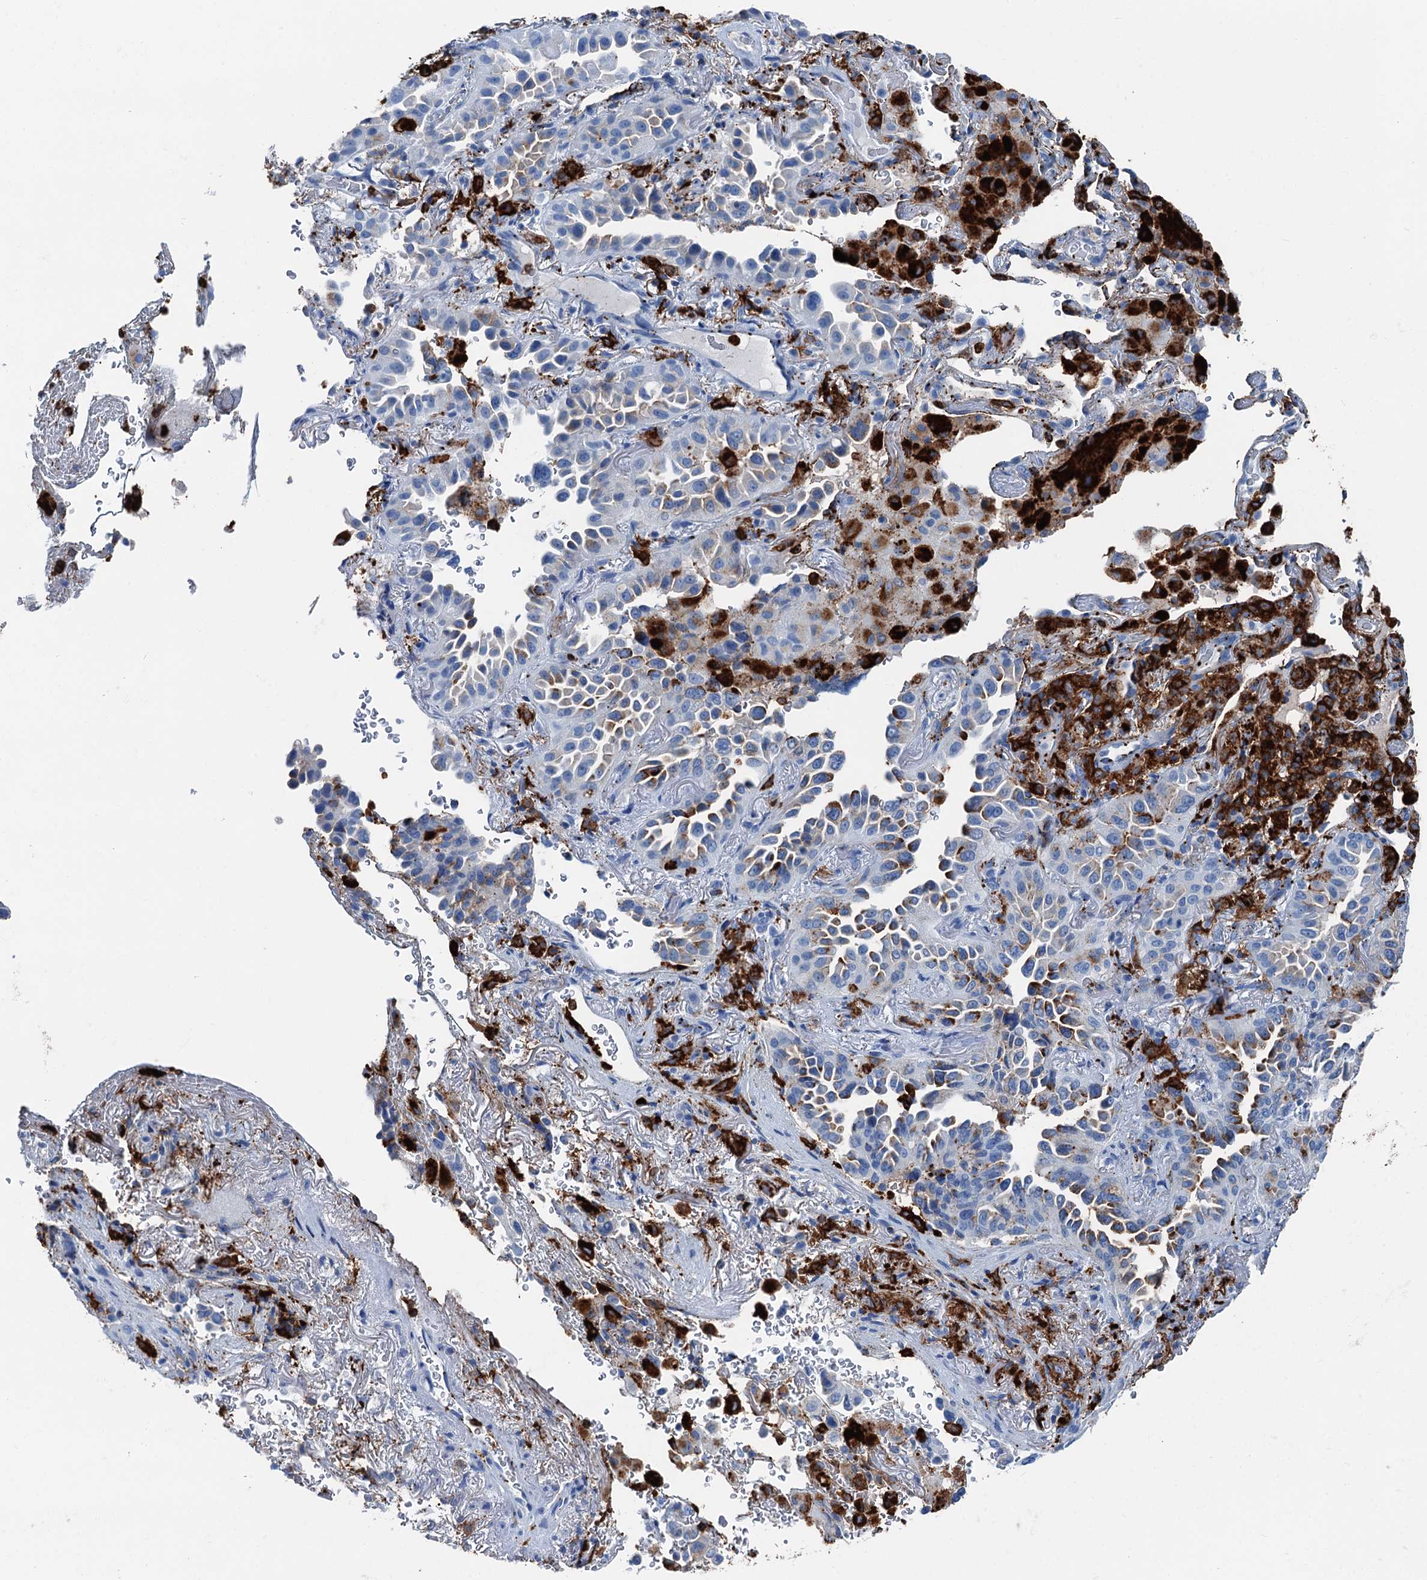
{"staining": {"intensity": "moderate", "quantity": "<25%", "location": "cytoplasmic/membranous"}, "tissue": "lung cancer", "cell_type": "Tumor cells", "image_type": "cancer", "snomed": [{"axis": "morphology", "description": "Adenocarcinoma, NOS"}, {"axis": "topography", "description": "Lung"}], "caption": "Lung cancer (adenocarcinoma) tissue exhibits moderate cytoplasmic/membranous positivity in about <25% of tumor cells", "gene": "PLAC8", "patient": {"sex": "female", "age": 69}}